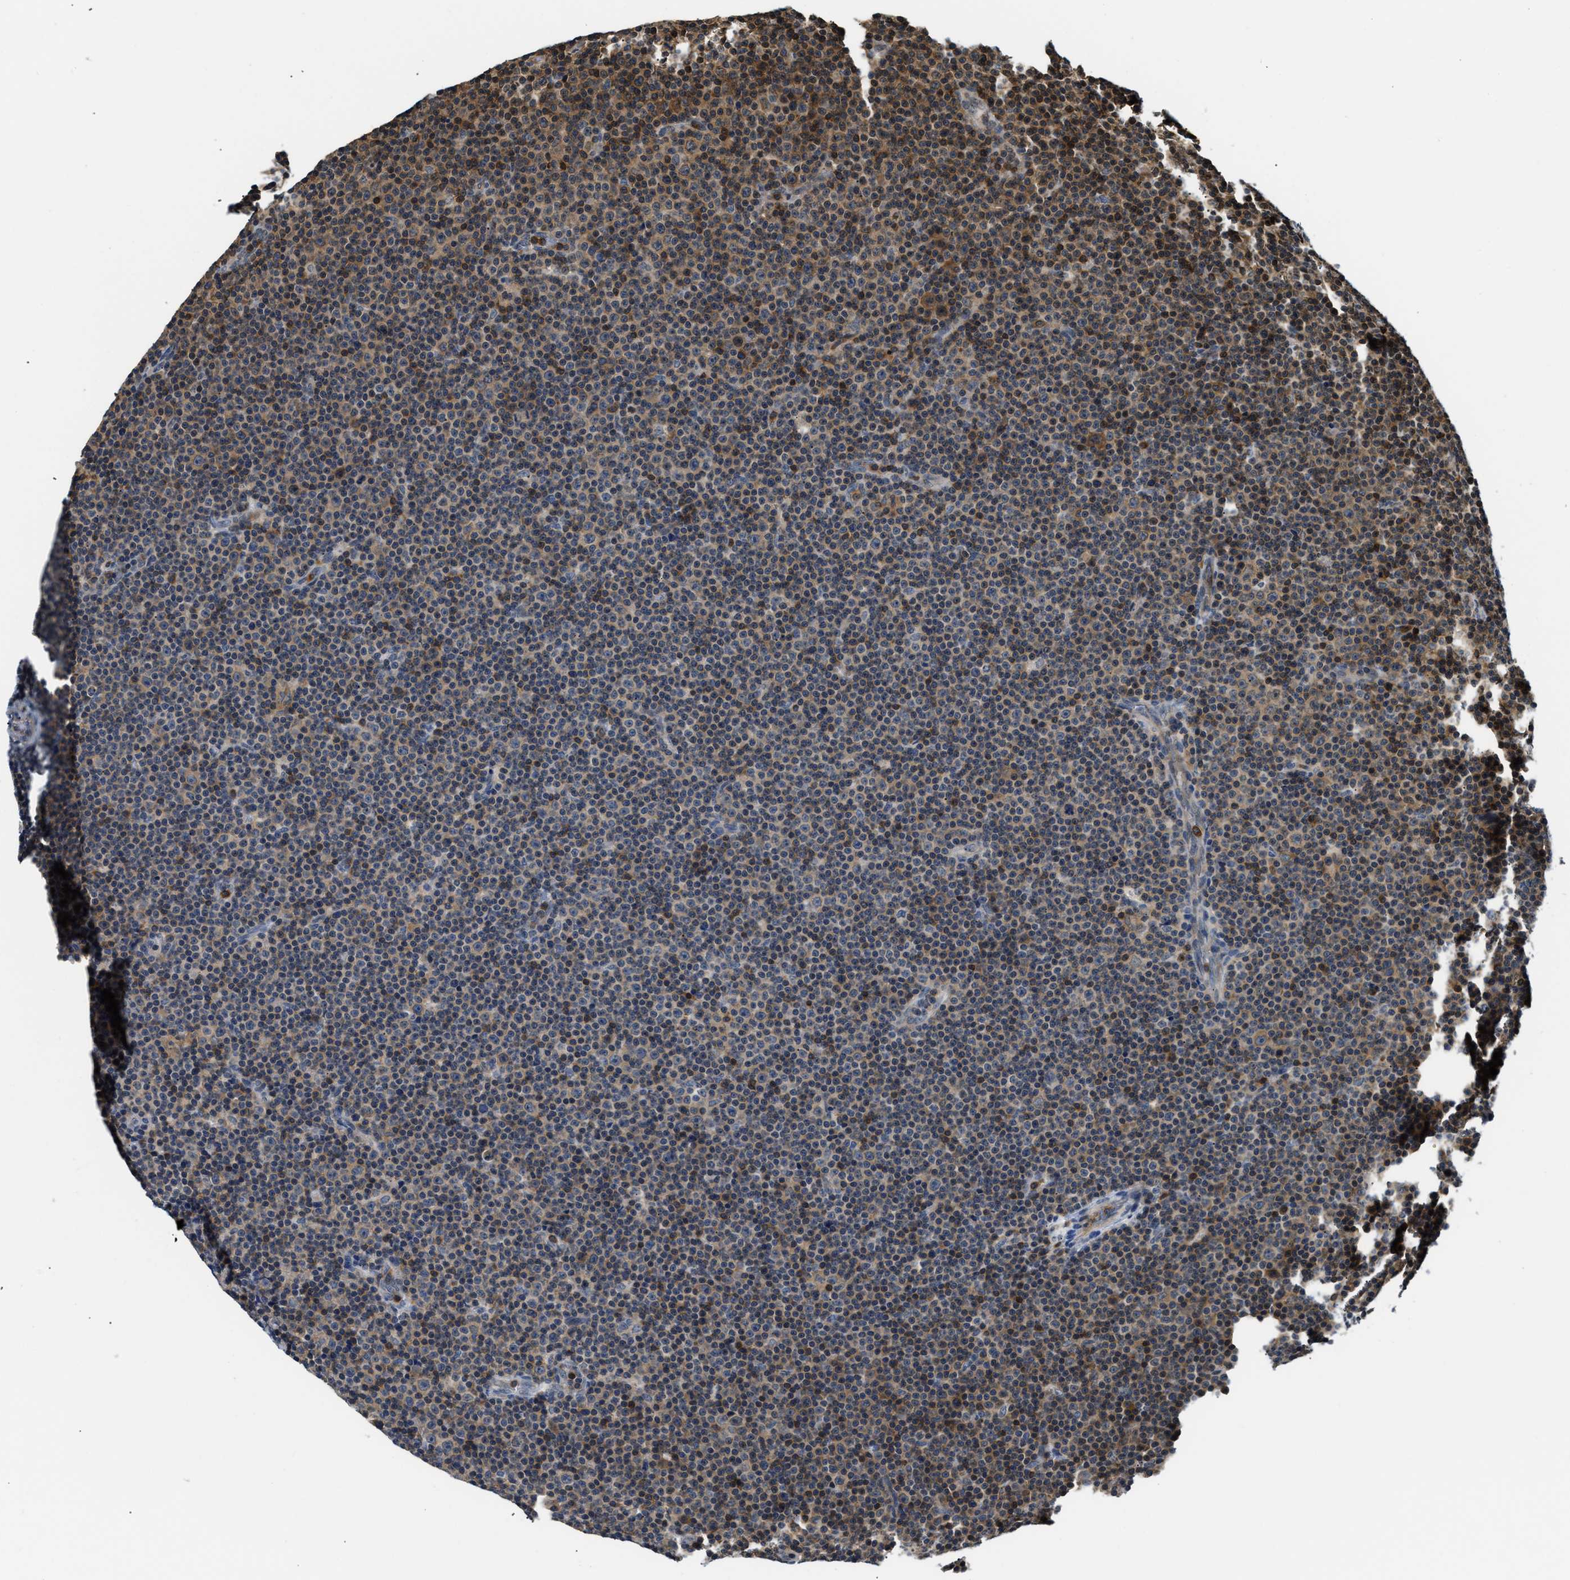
{"staining": {"intensity": "weak", "quantity": "<25%", "location": "cytoplasmic/membranous"}, "tissue": "lymphoma", "cell_type": "Tumor cells", "image_type": "cancer", "snomed": [{"axis": "morphology", "description": "Malignant lymphoma, non-Hodgkin's type, Low grade"}, {"axis": "topography", "description": "Lymph node"}], "caption": "This is an immunohistochemistry micrograph of low-grade malignant lymphoma, non-Hodgkin's type. There is no positivity in tumor cells.", "gene": "STK10", "patient": {"sex": "female", "age": 67}}